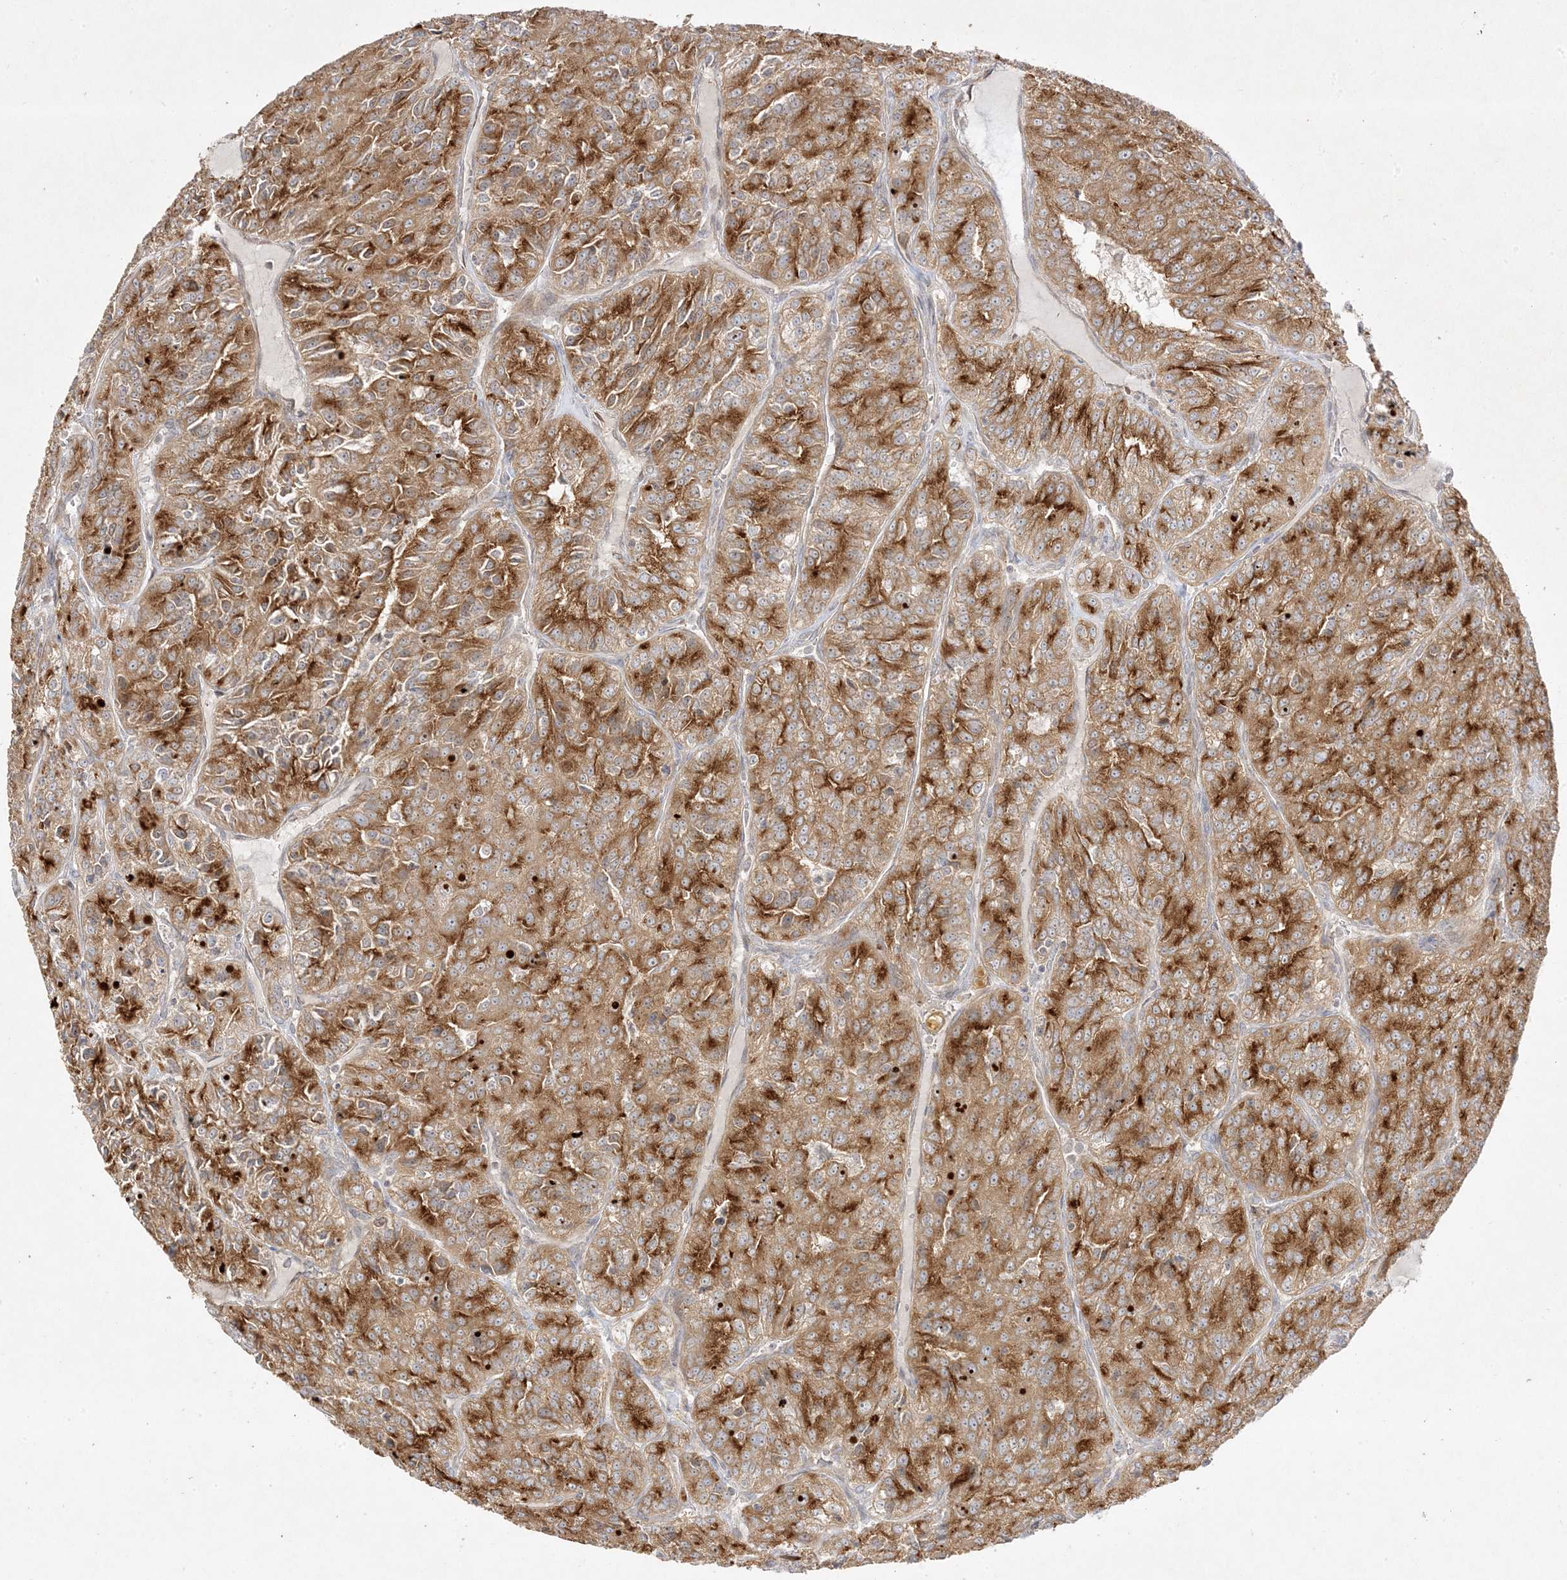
{"staining": {"intensity": "moderate", "quantity": ">75%", "location": "cytoplasmic/membranous"}, "tissue": "renal cancer", "cell_type": "Tumor cells", "image_type": "cancer", "snomed": [{"axis": "morphology", "description": "Adenocarcinoma, NOS"}, {"axis": "topography", "description": "Kidney"}], "caption": "This is an image of IHC staining of renal adenocarcinoma, which shows moderate staining in the cytoplasmic/membranous of tumor cells.", "gene": "C2CD2", "patient": {"sex": "female", "age": 63}}